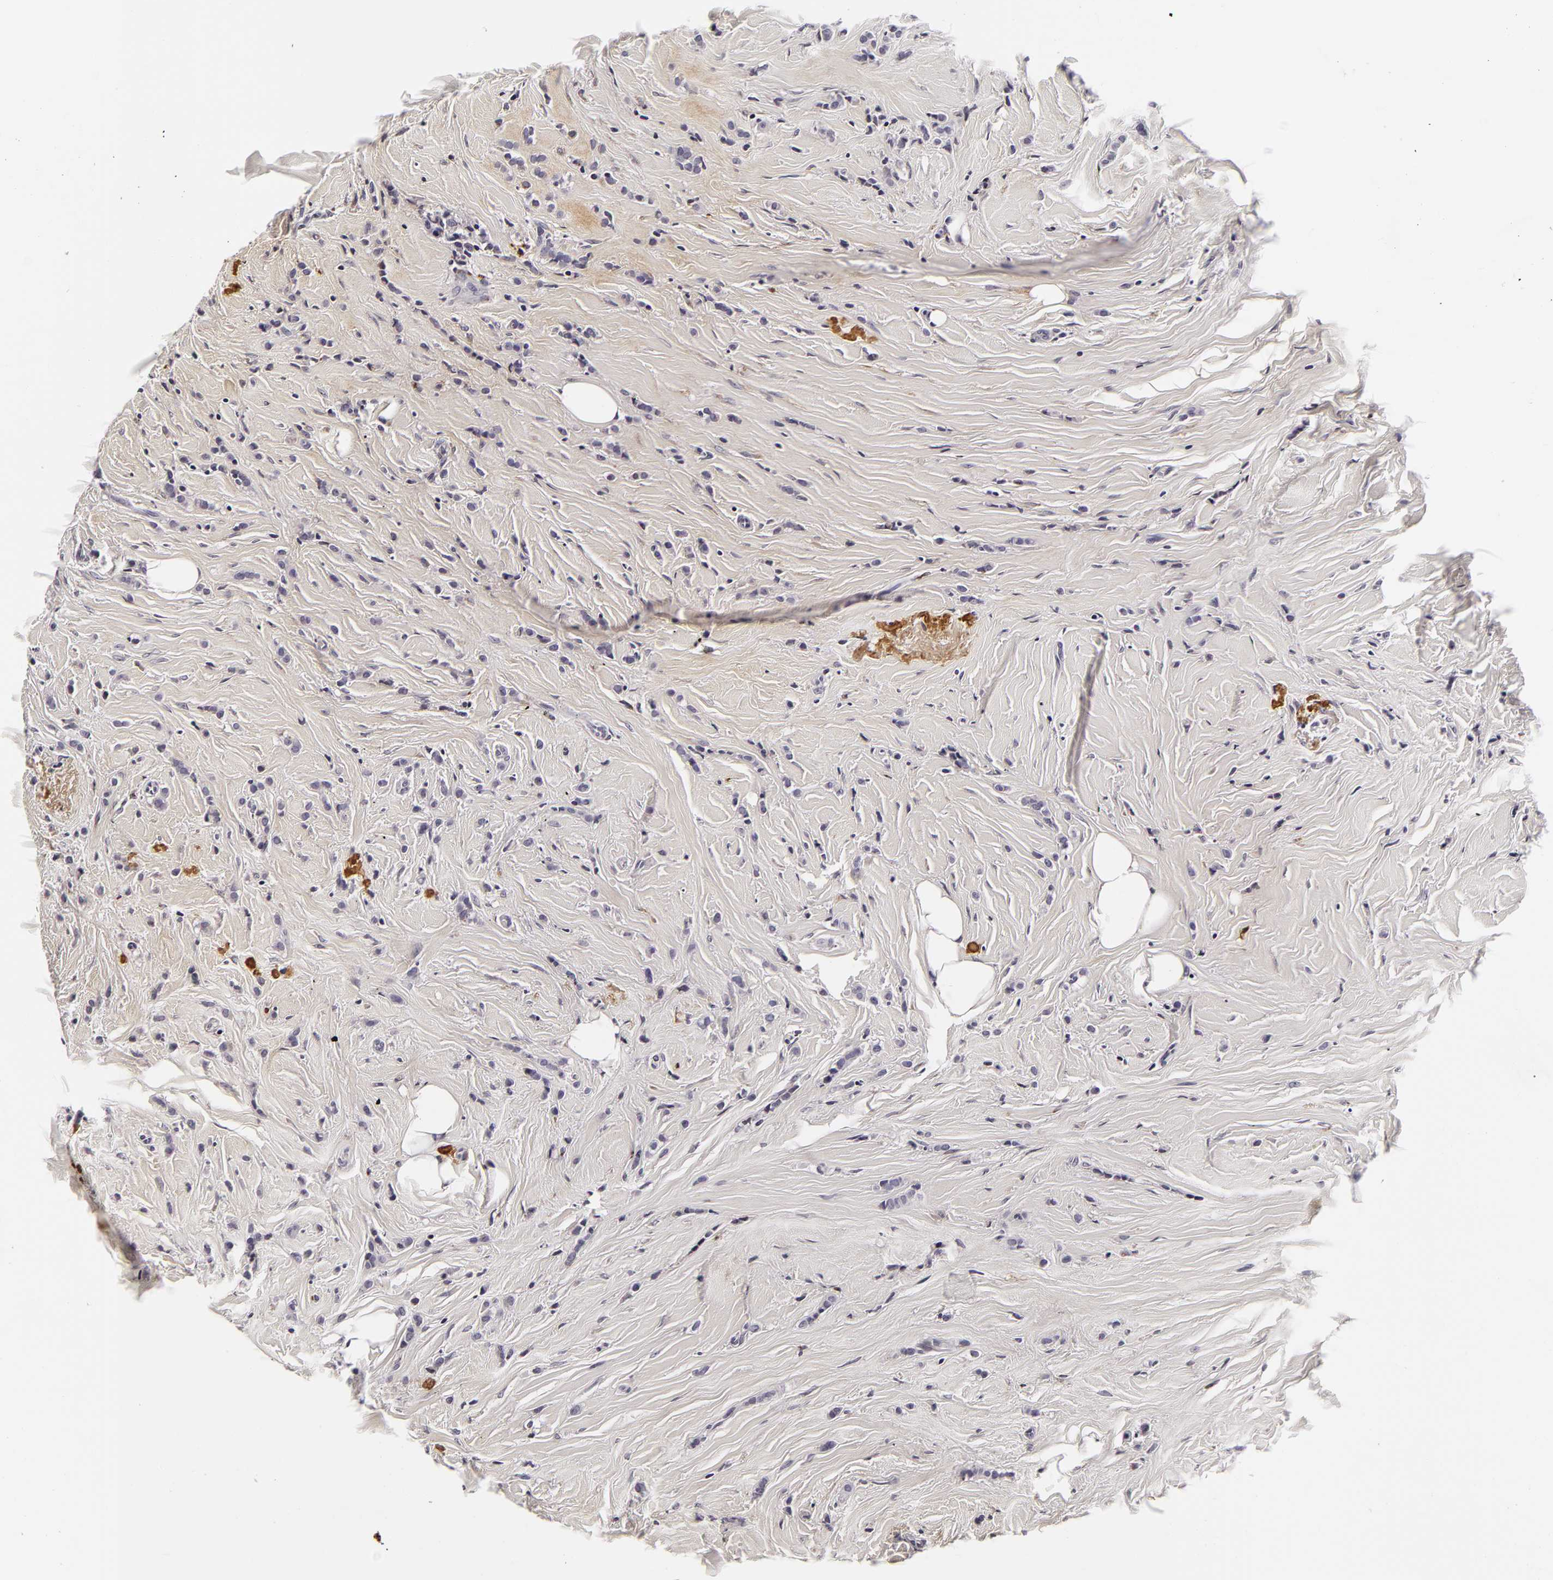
{"staining": {"intensity": "negative", "quantity": "none", "location": "none"}, "tissue": "breast cancer", "cell_type": "Tumor cells", "image_type": "cancer", "snomed": [{"axis": "morphology", "description": "Lobular carcinoma"}, {"axis": "topography", "description": "Breast"}], "caption": "A high-resolution photomicrograph shows immunohistochemistry (IHC) staining of breast cancer, which reveals no significant expression in tumor cells.", "gene": "LGALS3BP", "patient": {"sex": "female", "age": 64}}